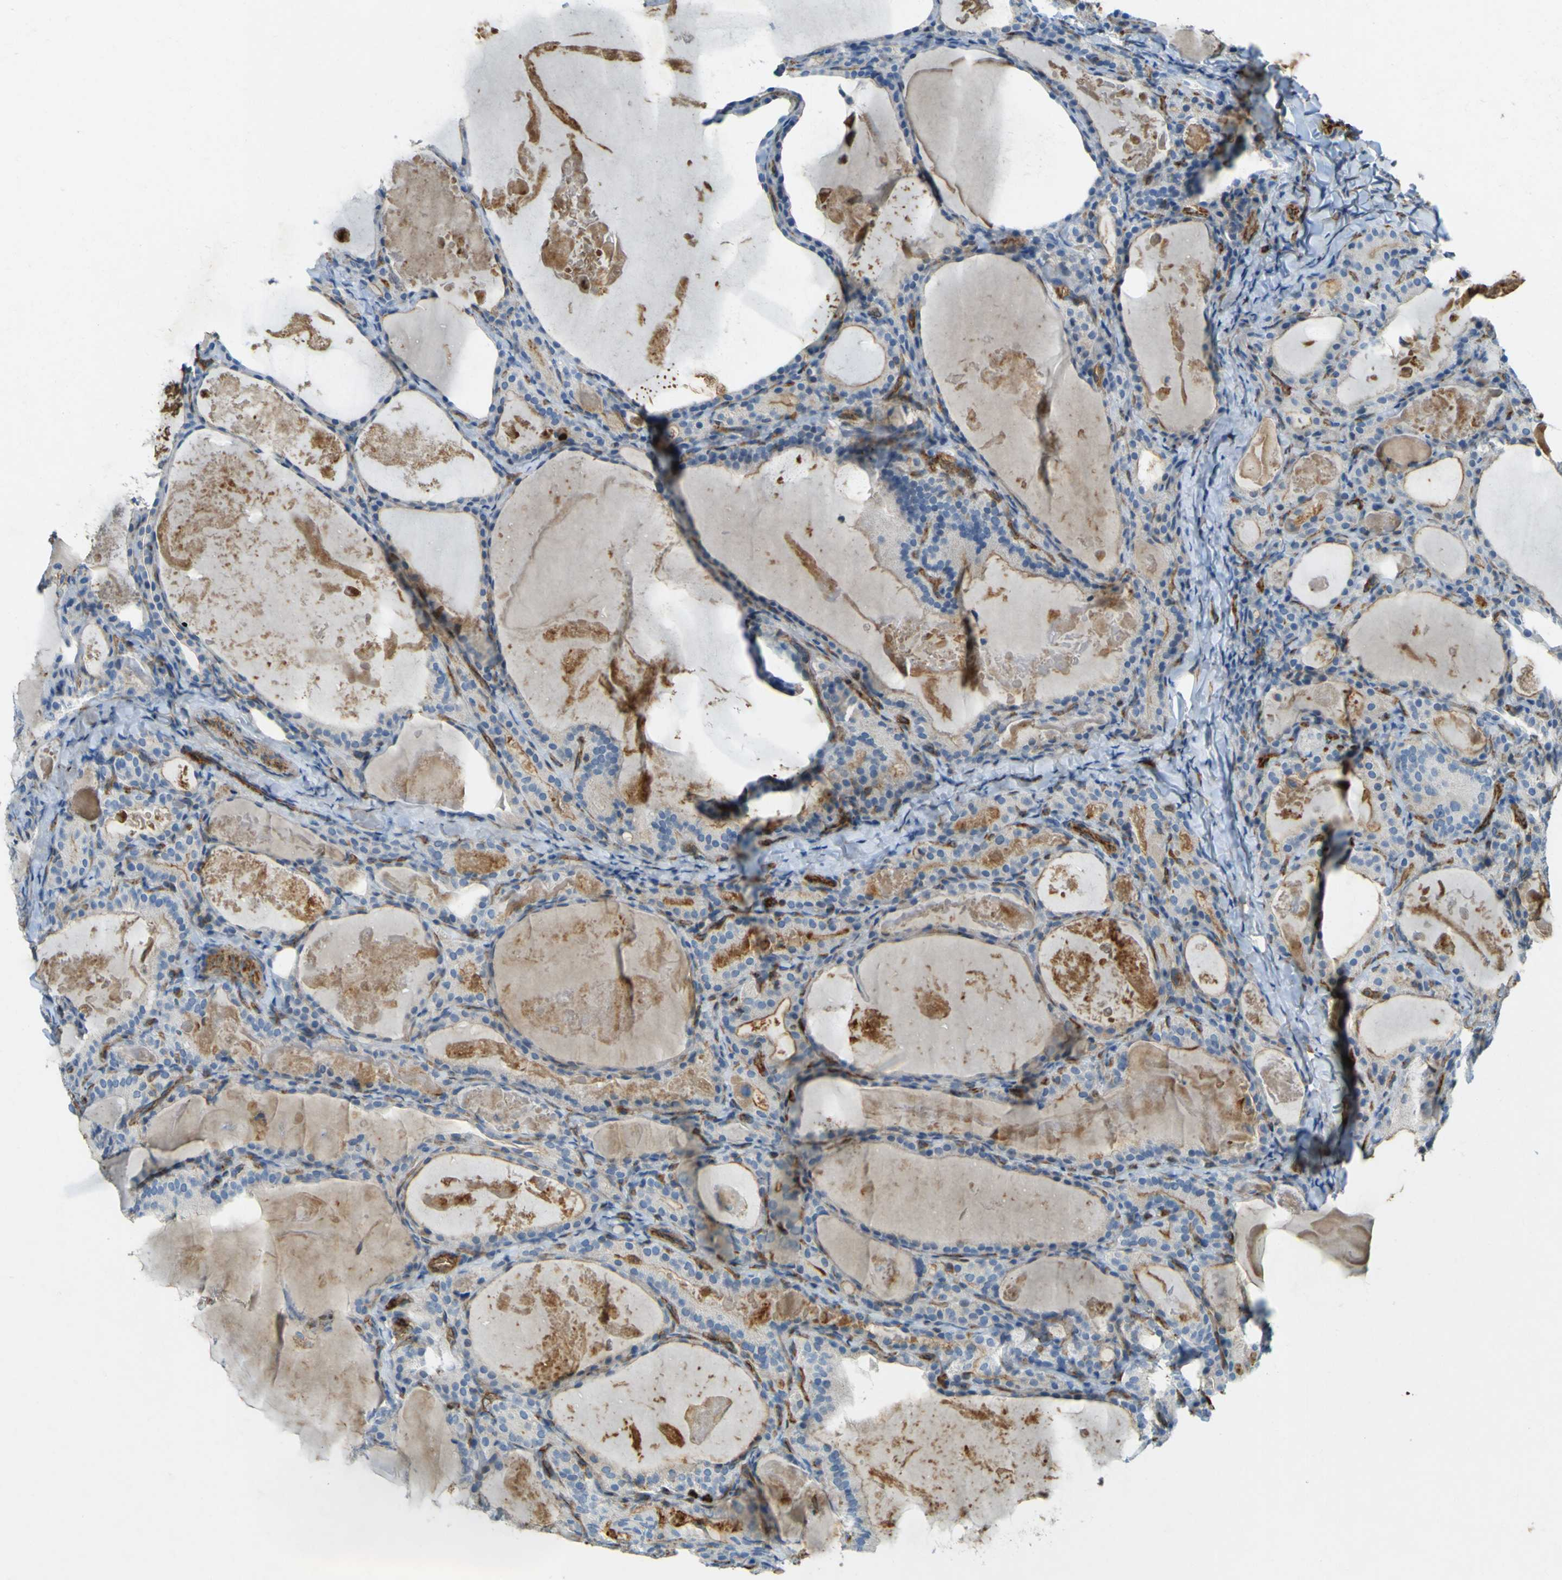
{"staining": {"intensity": "moderate", "quantity": "<25%", "location": "cytoplasmic/membranous"}, "tissue": "thyroid cancer", "cell_type": "Tumor cells", "image_type": "cancer", "snomed": [{"axis": "morphology", "description": "Papillary adenocarcinoma, NOS"}, {"axis": "topography", "description": "Thyroid gland"}], "caption": "Papillary adenocarcinoma (thyroid) stained with a protein marker shows moderate staining in tumor cells.", "gene": "PLXDC1", "patient": {"sex": "female", "age": 42}}